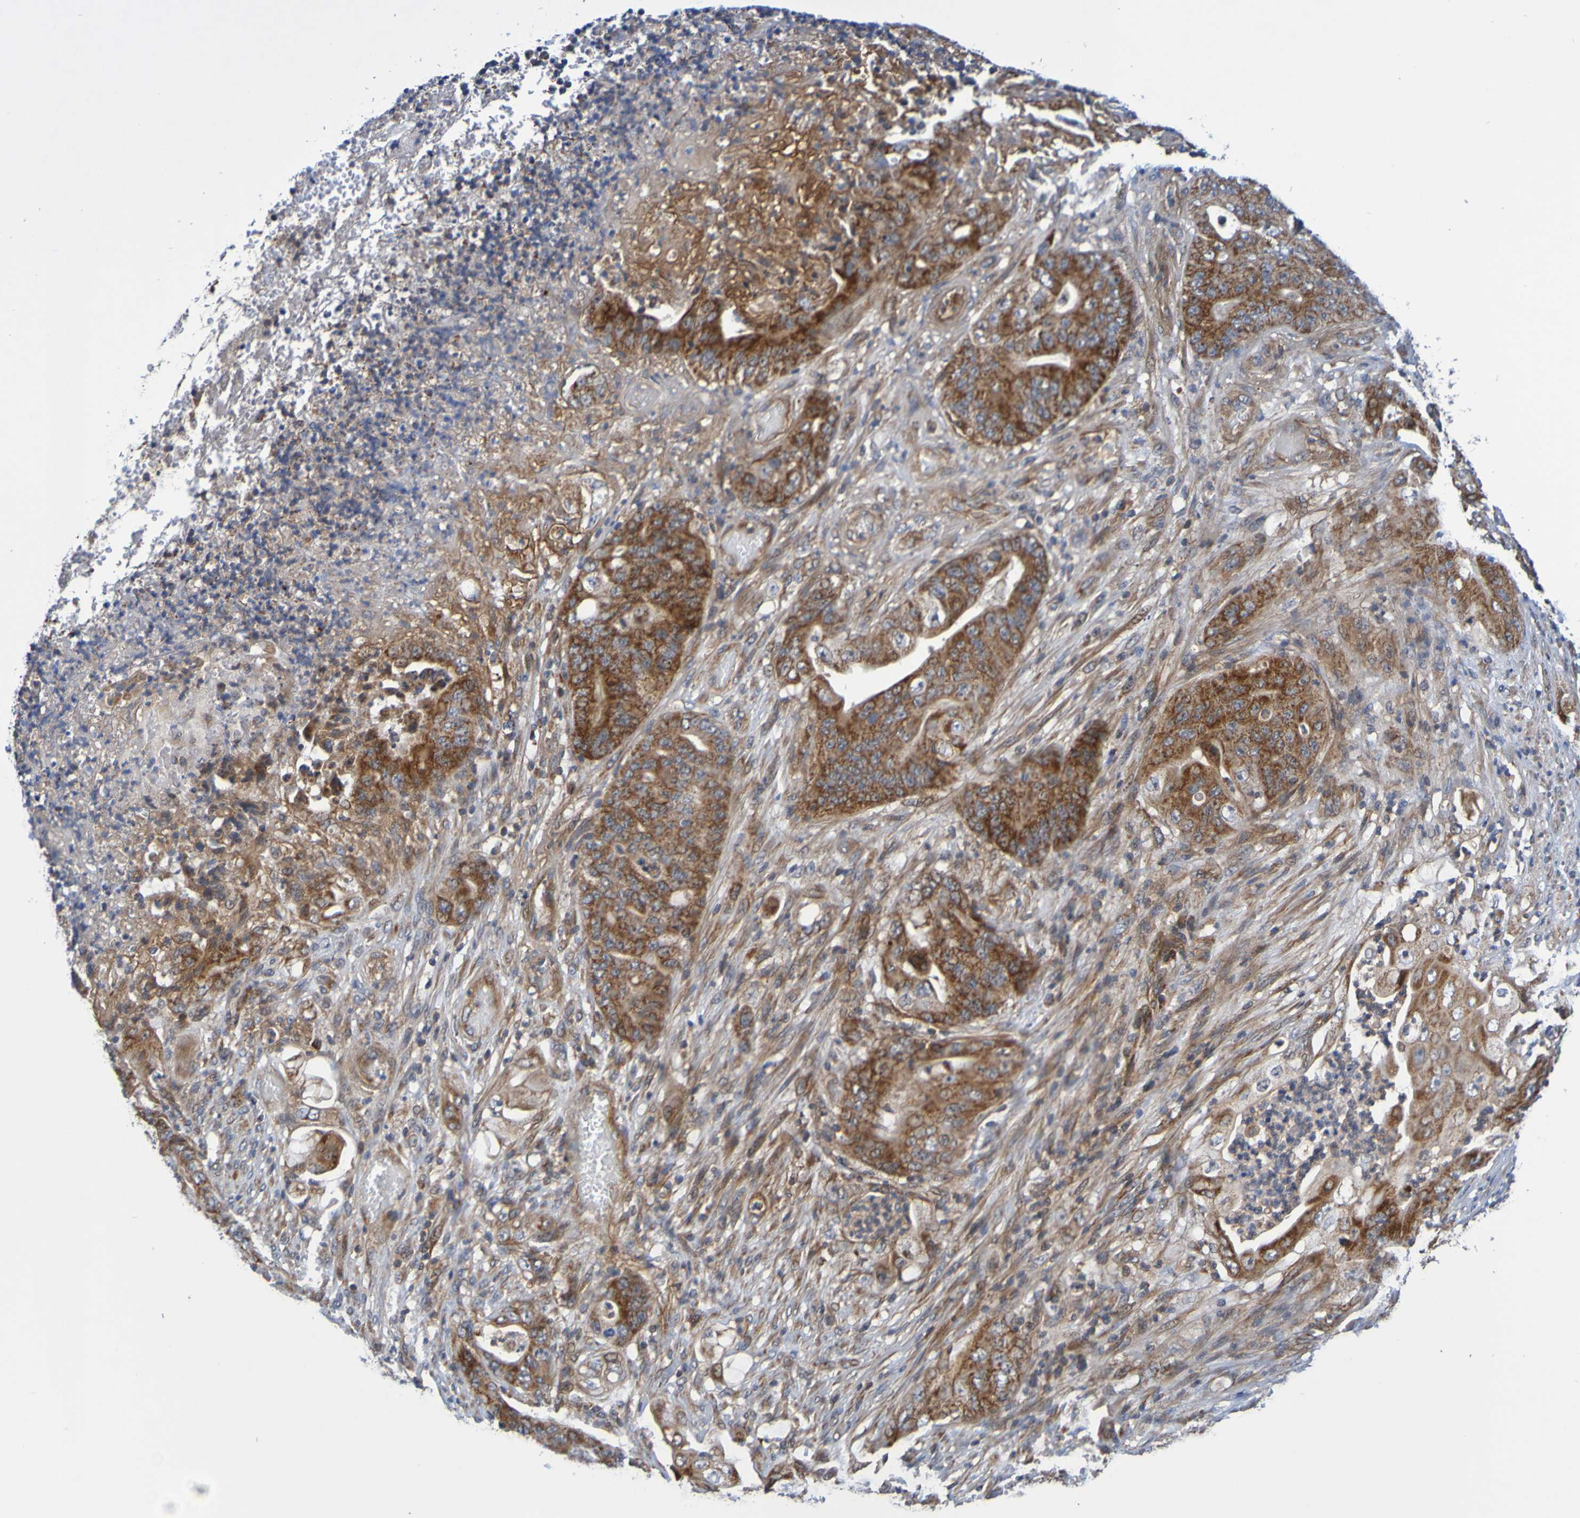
{"staining": {"intensity": "strong", "quantity": ">75%", "location": "cytoplasmic/membranous"}, "tissue": "stomach cancer", "cell_type": "Tumor cells", "image_type": "cancer", "snomed": [{"axis": "morphology", "description": "Adenocarcinoma, NOS"}, {"axis": "topography", "description": "Stomach"}], "caption": "Protein analysis of adenocarcinoma (stomach) tissue shows strong cytoplasmic/membranous staining in about >75% of tumor cells.", "gene": "CCDC51", "patient": {"sex": "female", "age": 73}}